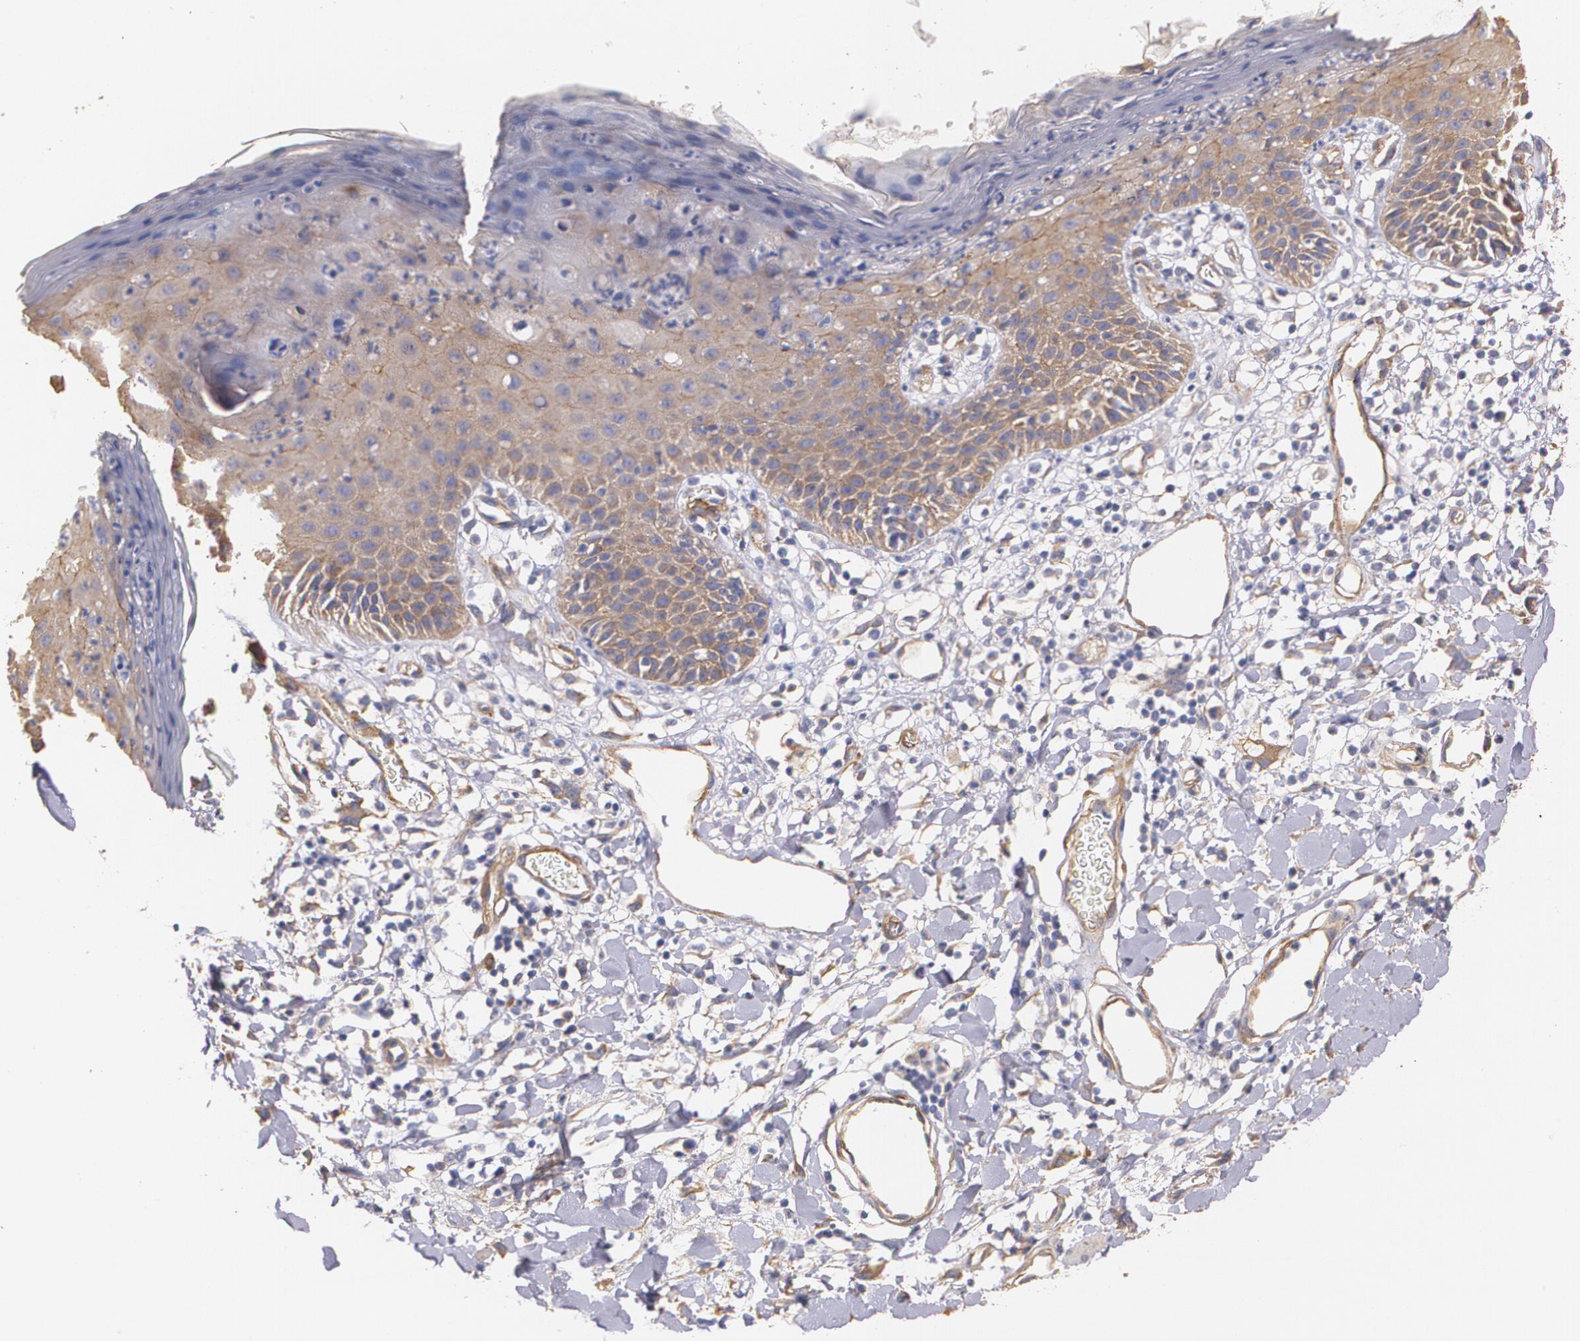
{"staining": {"intensity": "moderate", "quantity": "25%-75%", "location": "cytoplasmic/membranous"}, "tissue": "skin", "cell_type": "Epidermal cells", "image_type": "normal", "snomed": [{"axis": "morphology", "description": "Normal tissue, NOS"}, {"axis": "topography", "description": "Vulva"}, {"axis": "topography", "description": "Peripheral nerve tissue"}], "caption": "Immunohistochemical staining of benign human skin demonstrates moderate cytoplasmic/membranous protein positivity in about 25%-75% of epidermal cells.", "gene": "TJP1", "patient": {"sex": "female", "age": 68}}